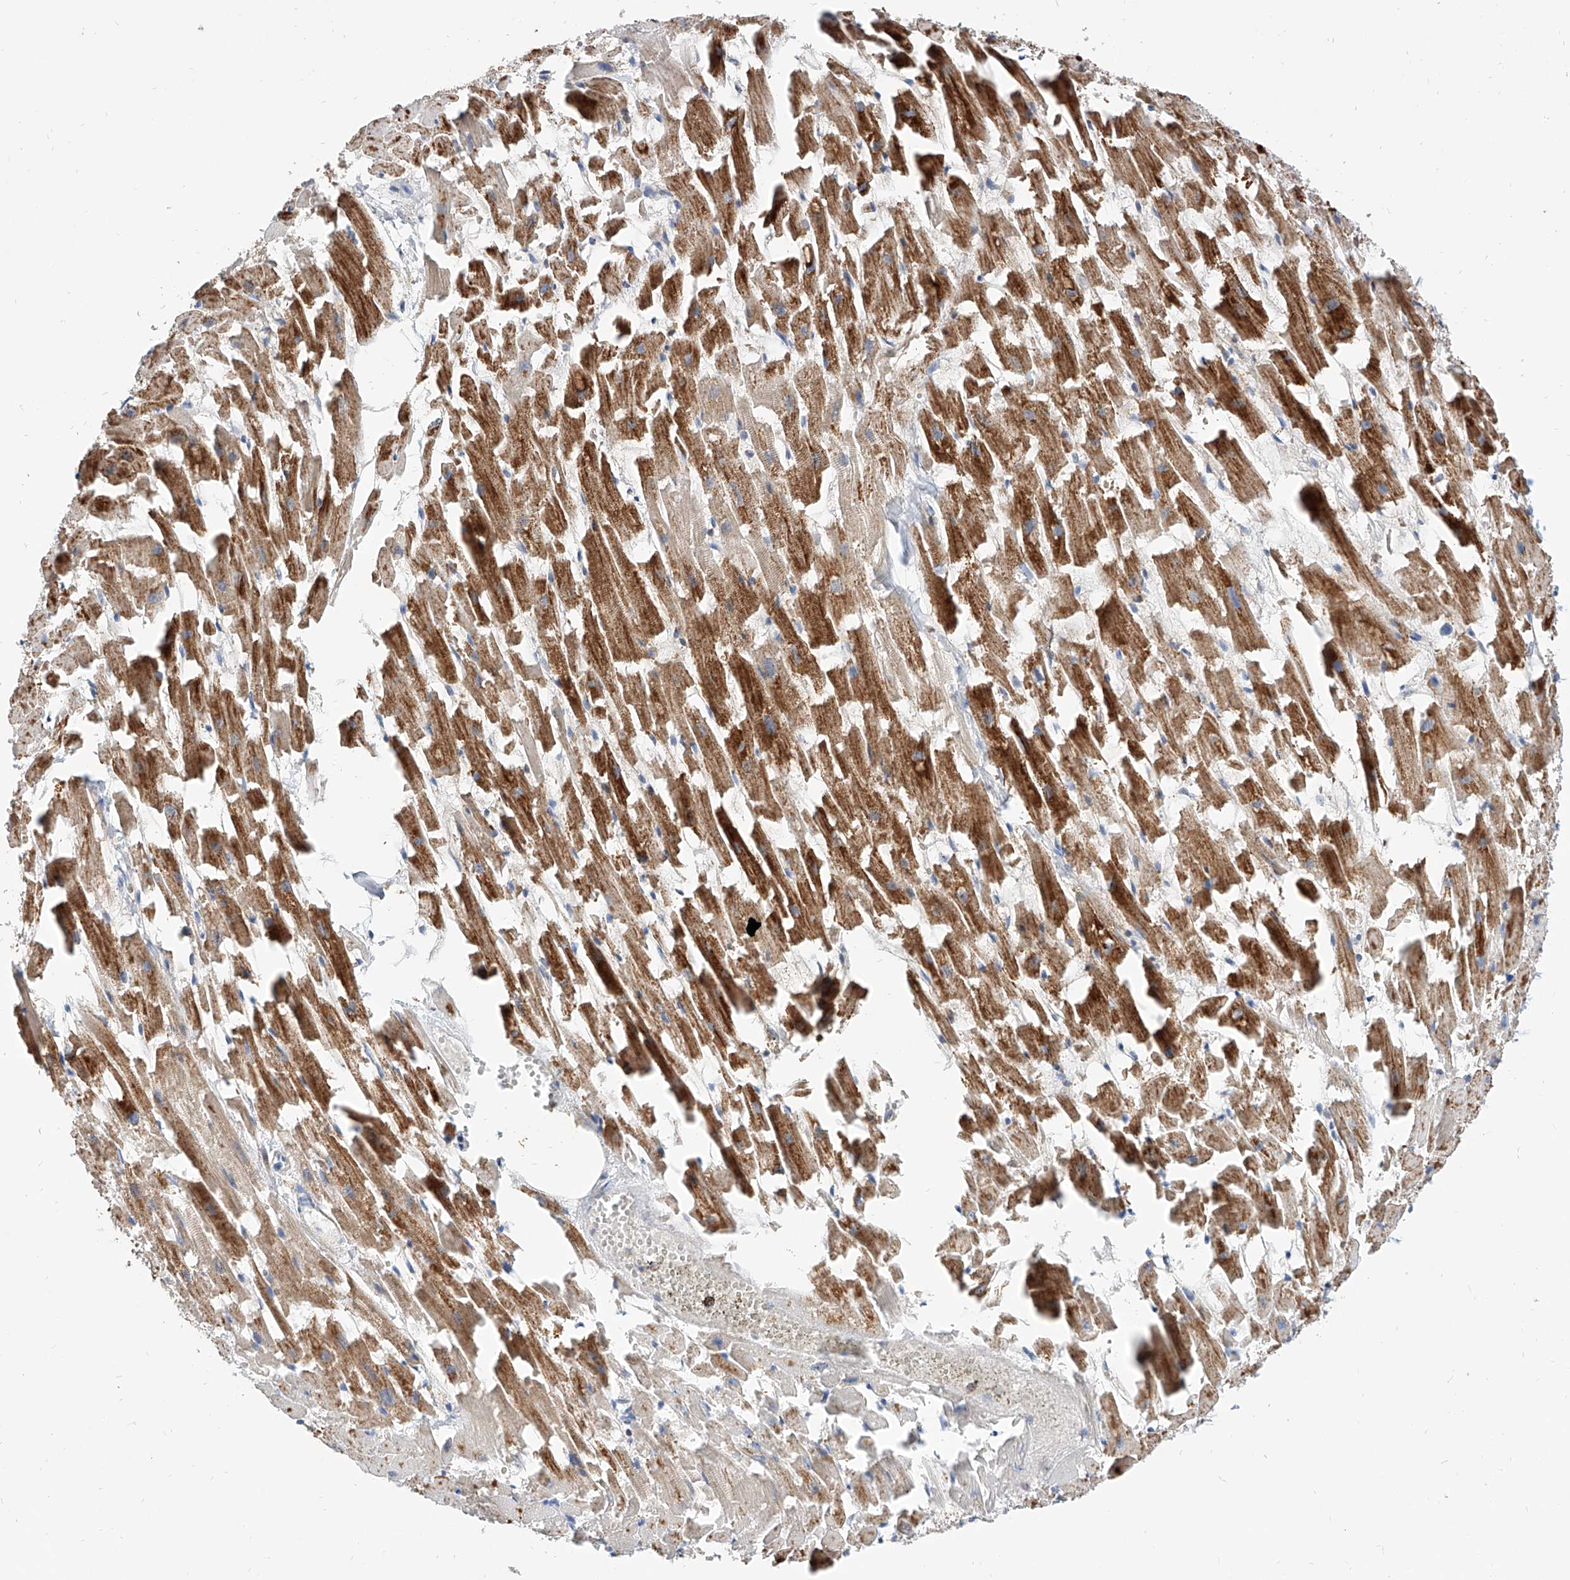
{"staining": {"intensity": "strong", "quantity": ">75%", "location": "cytoplasmic/membranous"}, "tissue": "heart muscle", "cell_type": "Cardiomyocytes", "image_type": "normal", "snomed": [{"axis": "morphology", "description": "Normal tissue, NOS"}, {"axis": "topography", "description": "Heart"}], "caption": "About >75% of cardiomyocytes in unremarkable human heart muscle exhibit strong cytoplasmic/membranous protein positivity as visualized by brown immunohistochemical staining.", "gene": "CPNE5", "patient": {"sex": "female", "age": 64}}